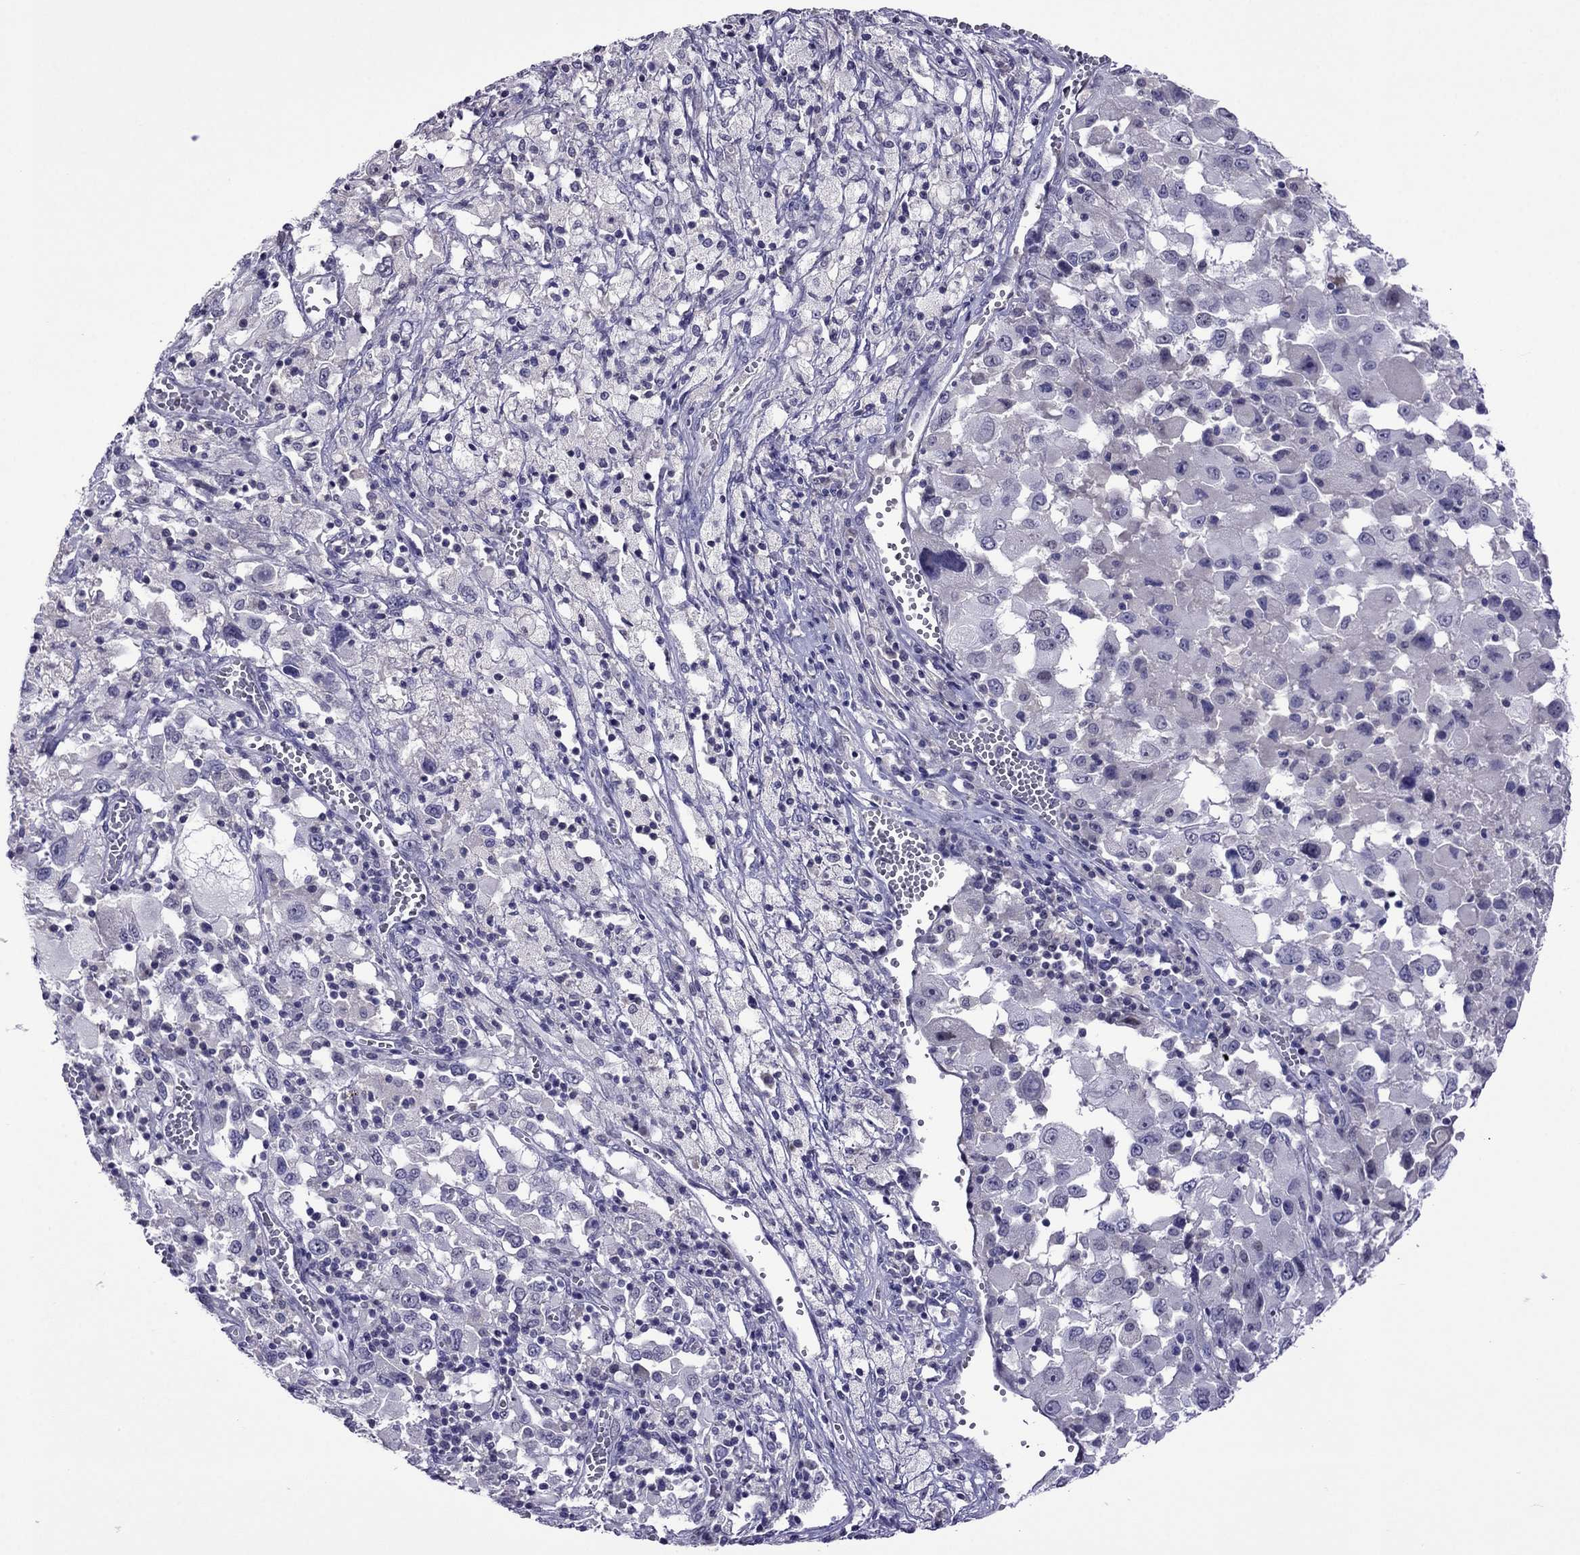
{"staining": {"intensity": "negative", "quantity": "none", "location": "none"}, "tissue": "melanoma", "cell_type": "Tumor cells", "image_type": "cancer", "snomed": [{"axis": "morphology", "description": "Malignant melanoma, Metastatic site"}, {"axis": "topography", "description": "Soft tissue"}], "caption": "IHC histopathology image of neoplastic tissue: melanoma stained with DAB demonstrates no significant protein positivity in tumor cells. (Stains: DAB (3,3'-diaminobenzidine) IHC with hematoxylin counter stain, Microscopy: brightfield microscopy at high magnification).", "gene": "SPTBN4", "patient": {"sex": "male", "age": 50}}